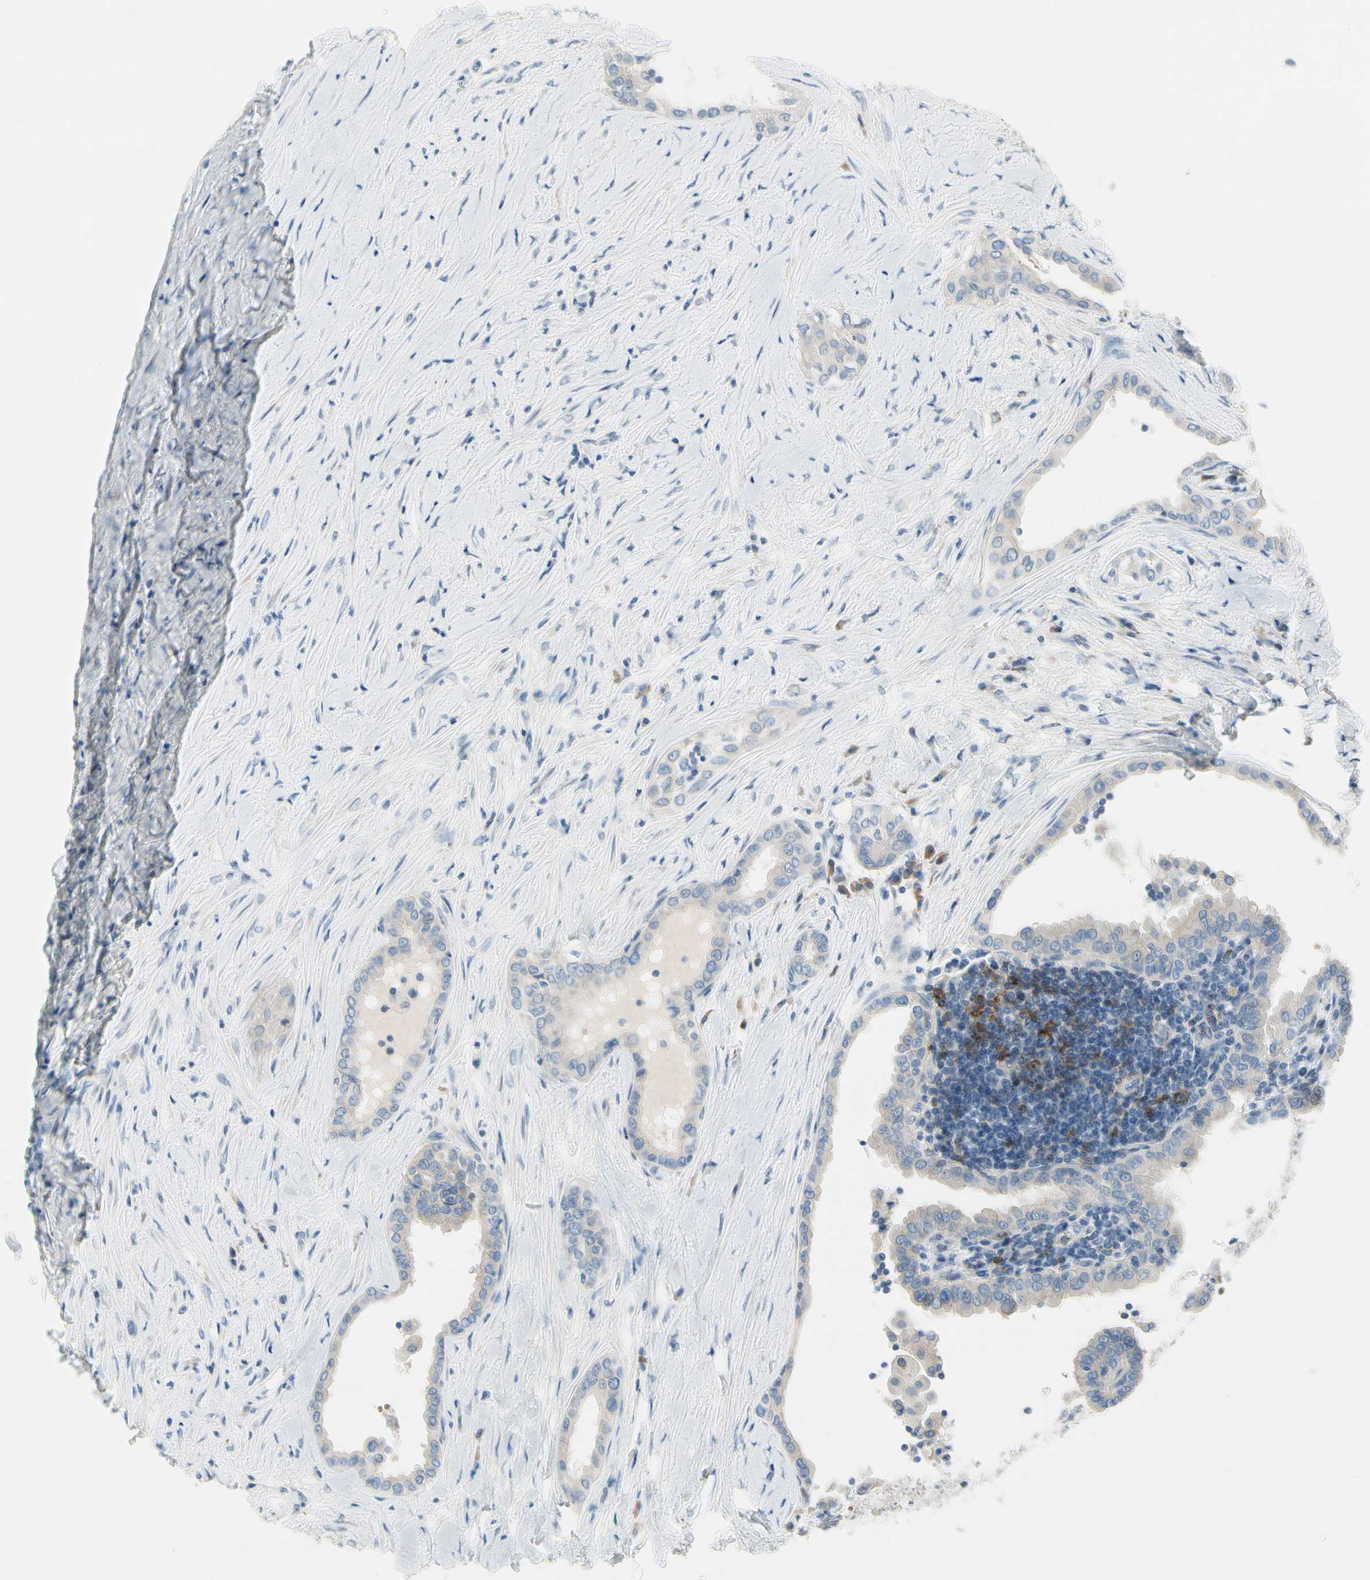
{"staining": {"intensity": "weak", "quantity": "25%-75%", "location": "cytoplasmic/membranous"}, "tissue": "thyroid cancer", "cell_type": "Tumor cells", "image_type": "cancer", "snomed": [{"axis": "morphology", "description": "Papillary adenocarcinoma, NOS"}, {"axis": "topography", "description": "Thyroid gland"}], "caption": "An IHC micrograph of neoplastic tissue is shown. Protein staining in brown labels weak cytoplasmic/membranous positivity in thyroid papillary adenocarcinoma within tumor cells.", "gene": "FCER2", "patient": {"sex": "male", "age": 33}}